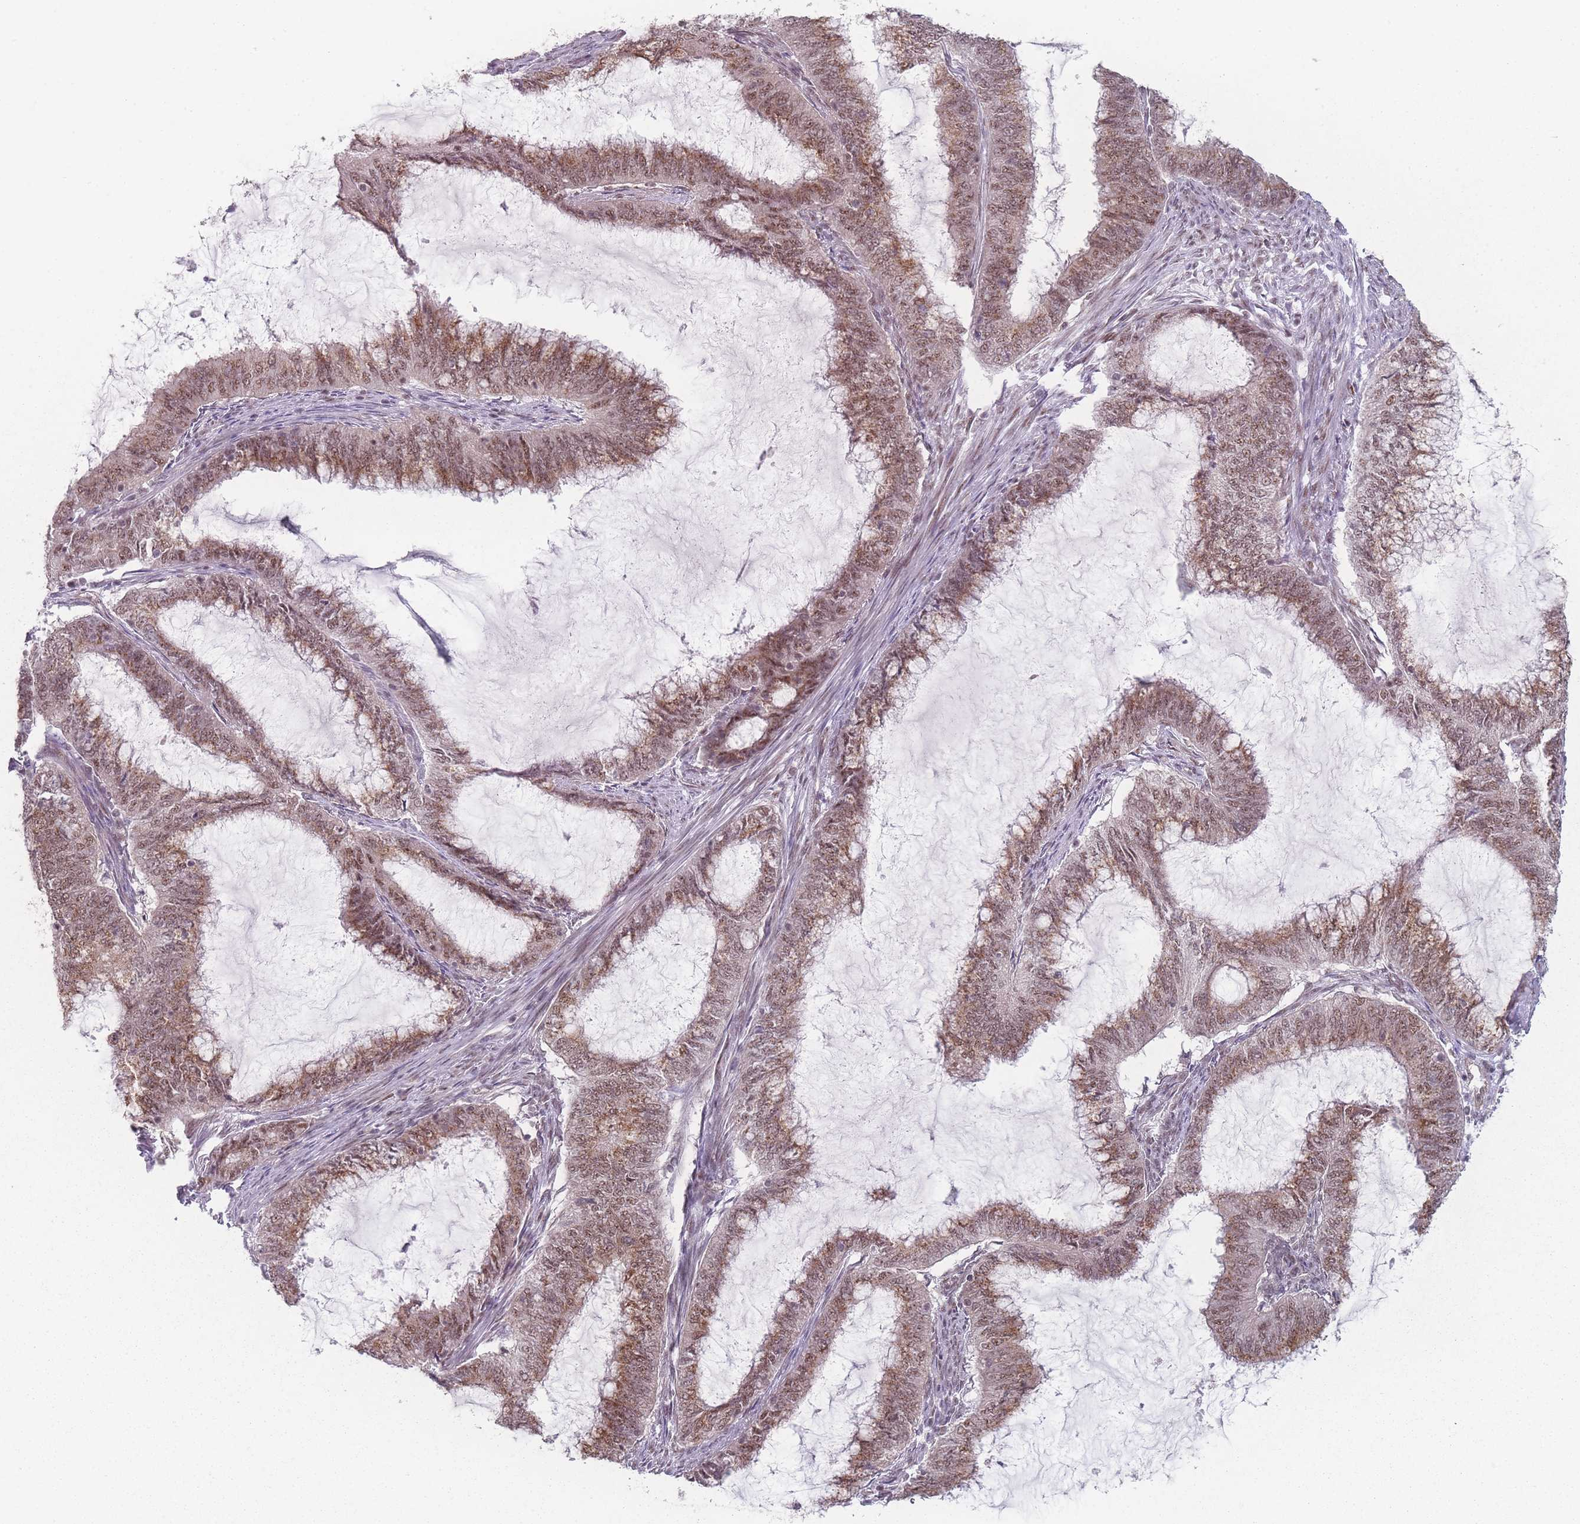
{"staining": {"intensity": "moderate", "quantity": ">75%", "location": "nuclear"}, "tissue": "endometrial cancer", "cell_type": "Tumor cells", "image_type": "cancer", "snomed": [{"axis": "morphology", "description": "Adenocarcinoma, NOS"}, {"axis": "topography", "description": "Endometrium"}], "caption": "Endometrial cancer tissue displays moderate nuclear staining in about >75% of tumor cells, visualized by immunohistochemistry.", "gene": "ZC3H14", "patient": {"sex": "female", "age": 51}}